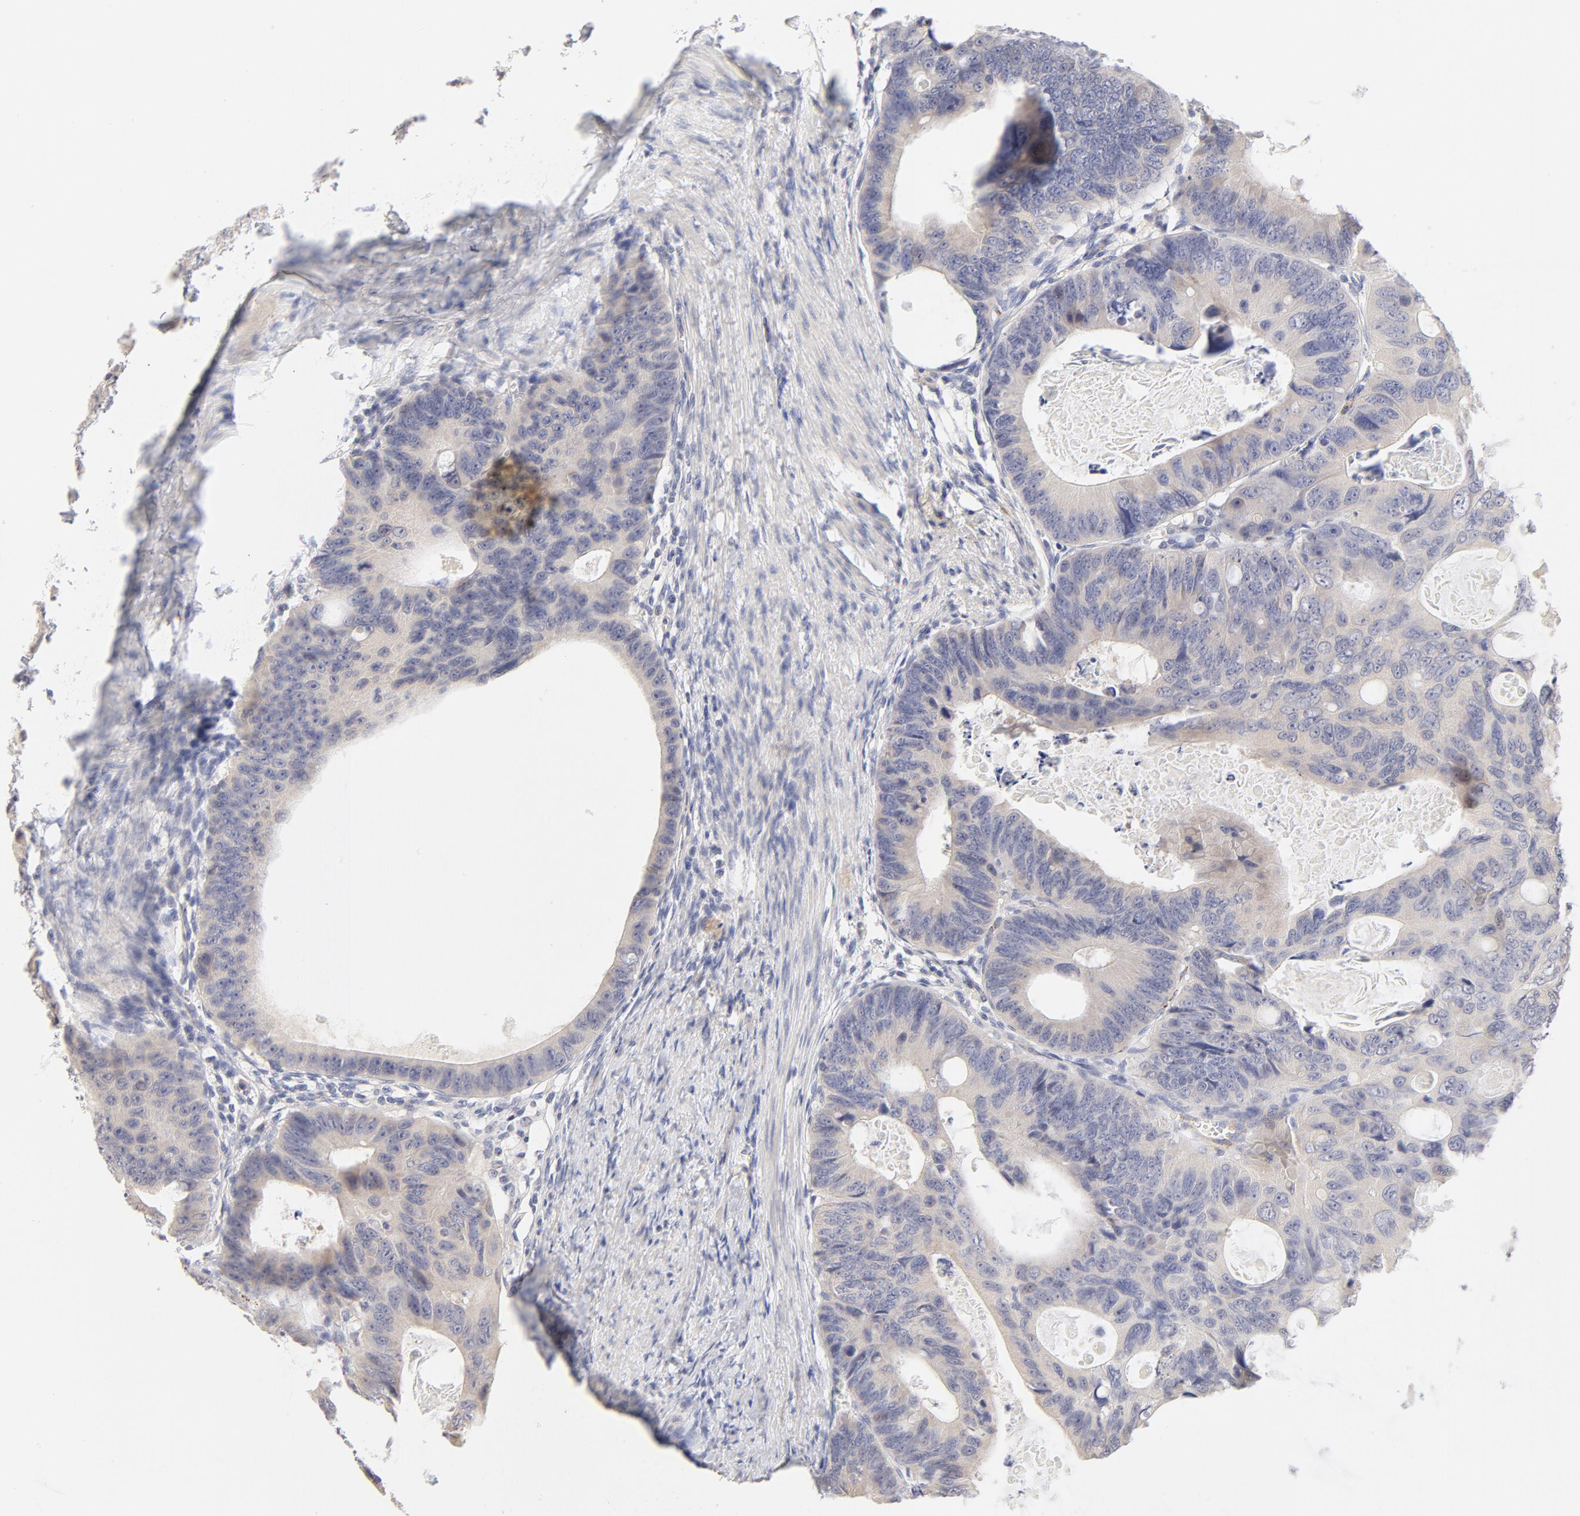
{"staining": {"intensity": "weak", "quantity": "<25%", "location": "cytoplasmic/membranous"}, "tissue": "colorectal cancer", "cell_type": "Tumor cells", "image_type": "cancer", "snomed": [{"axis": "morphology", "description": "Adenocarcinoma, NOS"}, {"axis": "topography", "description": "Colon"}], "caption": "Immunohistochemistry (IHC) micrograph of neoplastic tissue: human colorectal cancer stained with DAB (3,3'-diaminobenzidine) displays no significant protein expression in tumor cells.", "gene": "NKX2-2", "patient": {"sex": "female", "age": 55}}